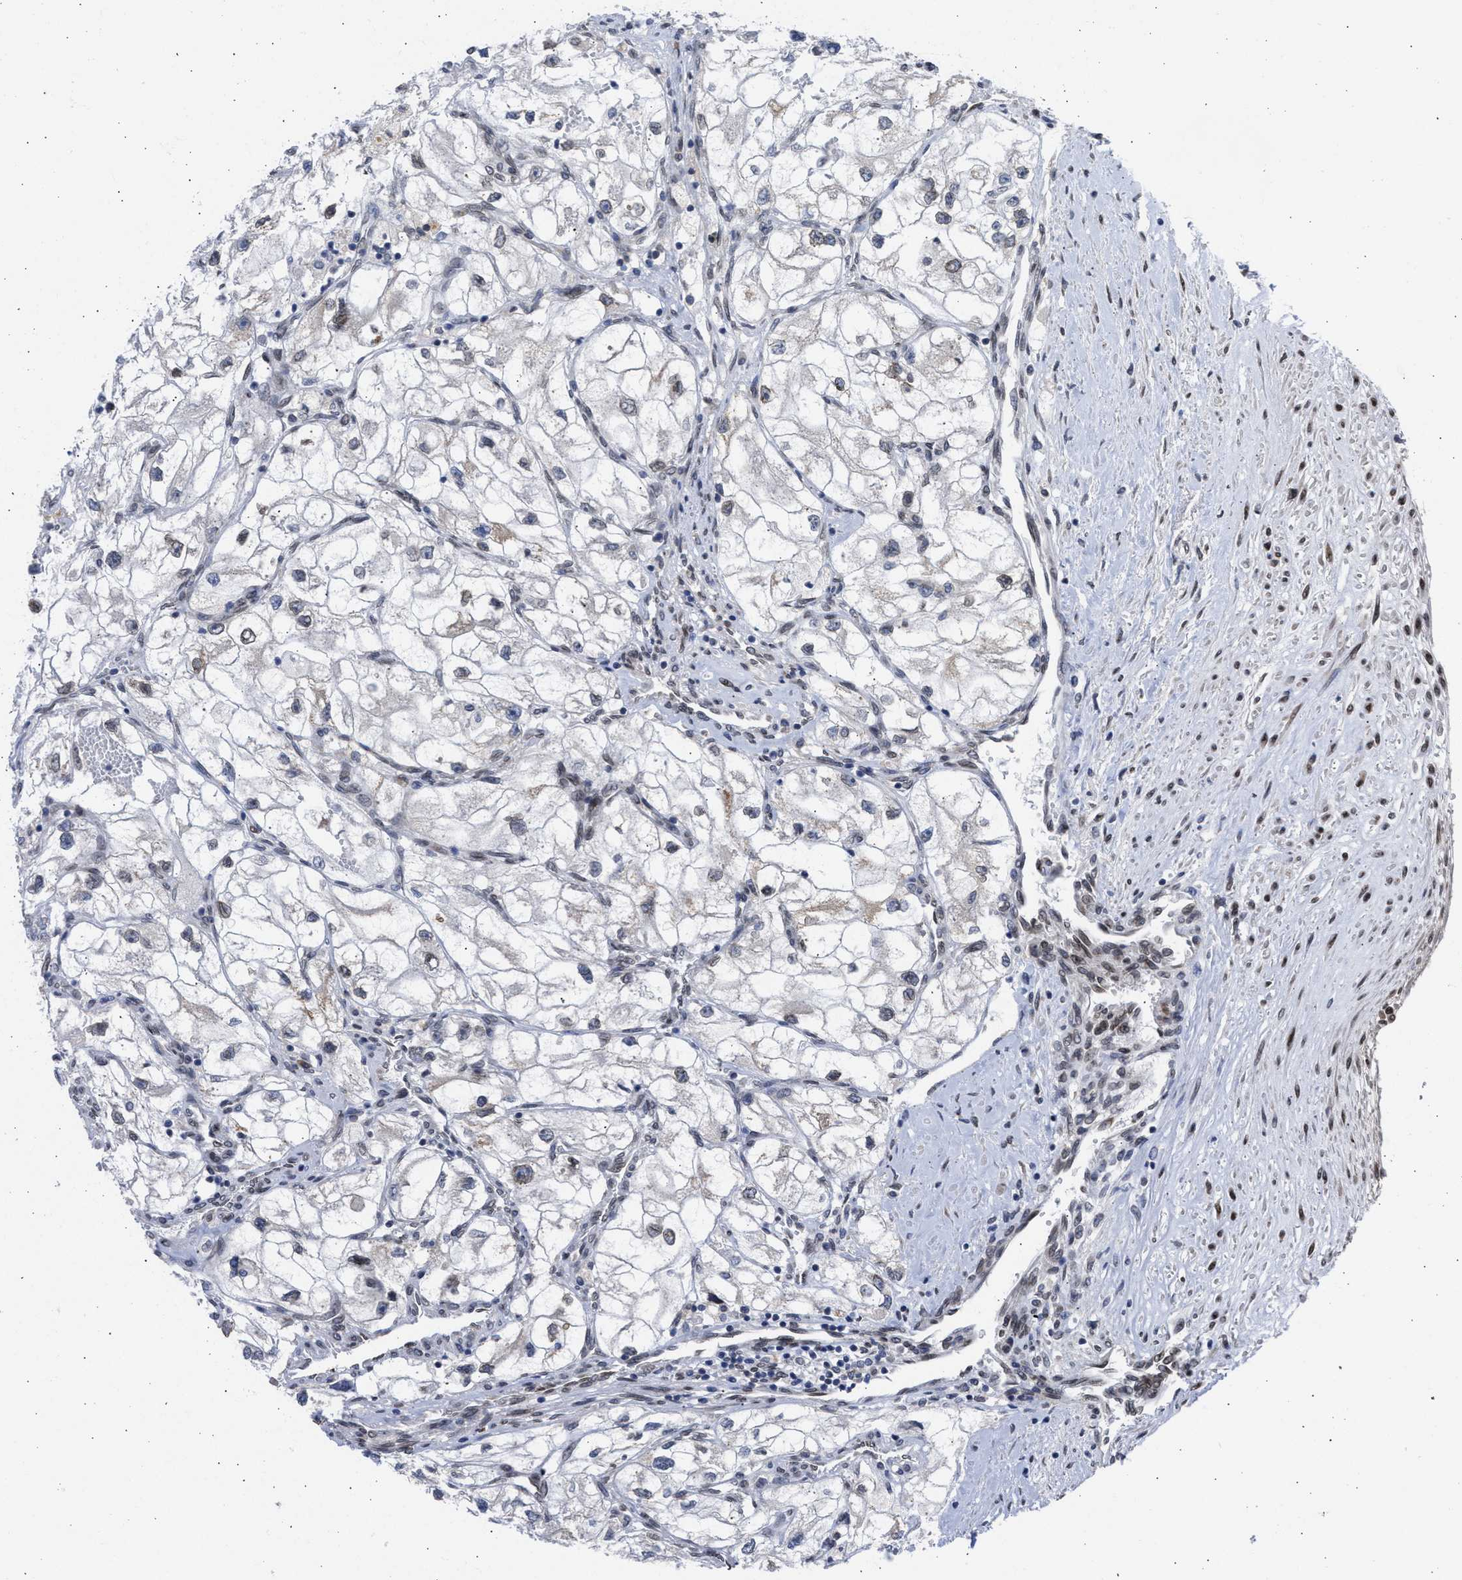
{"staining": {"intensity": "weak", "quantity": "<25%", "location": "cytoplasmic/membranous,nuclear"}, "tissue": "renal cancer", "cell_type": "Tumor cells", "image_type": "cancer", "snomed": [{"axis": "morphology", "description": "Adenocarcinoma, NOS"}, {"axis": "topography", "description": "Kidney"}], "caption": "A high-resolution image shows immunohistochemistry (IHC) staining of renal adenocarcinoma, which reveals no significant expression in tumor cells.", "gene": "NUP35", "patient": {"sex": "female", "age": 70}}